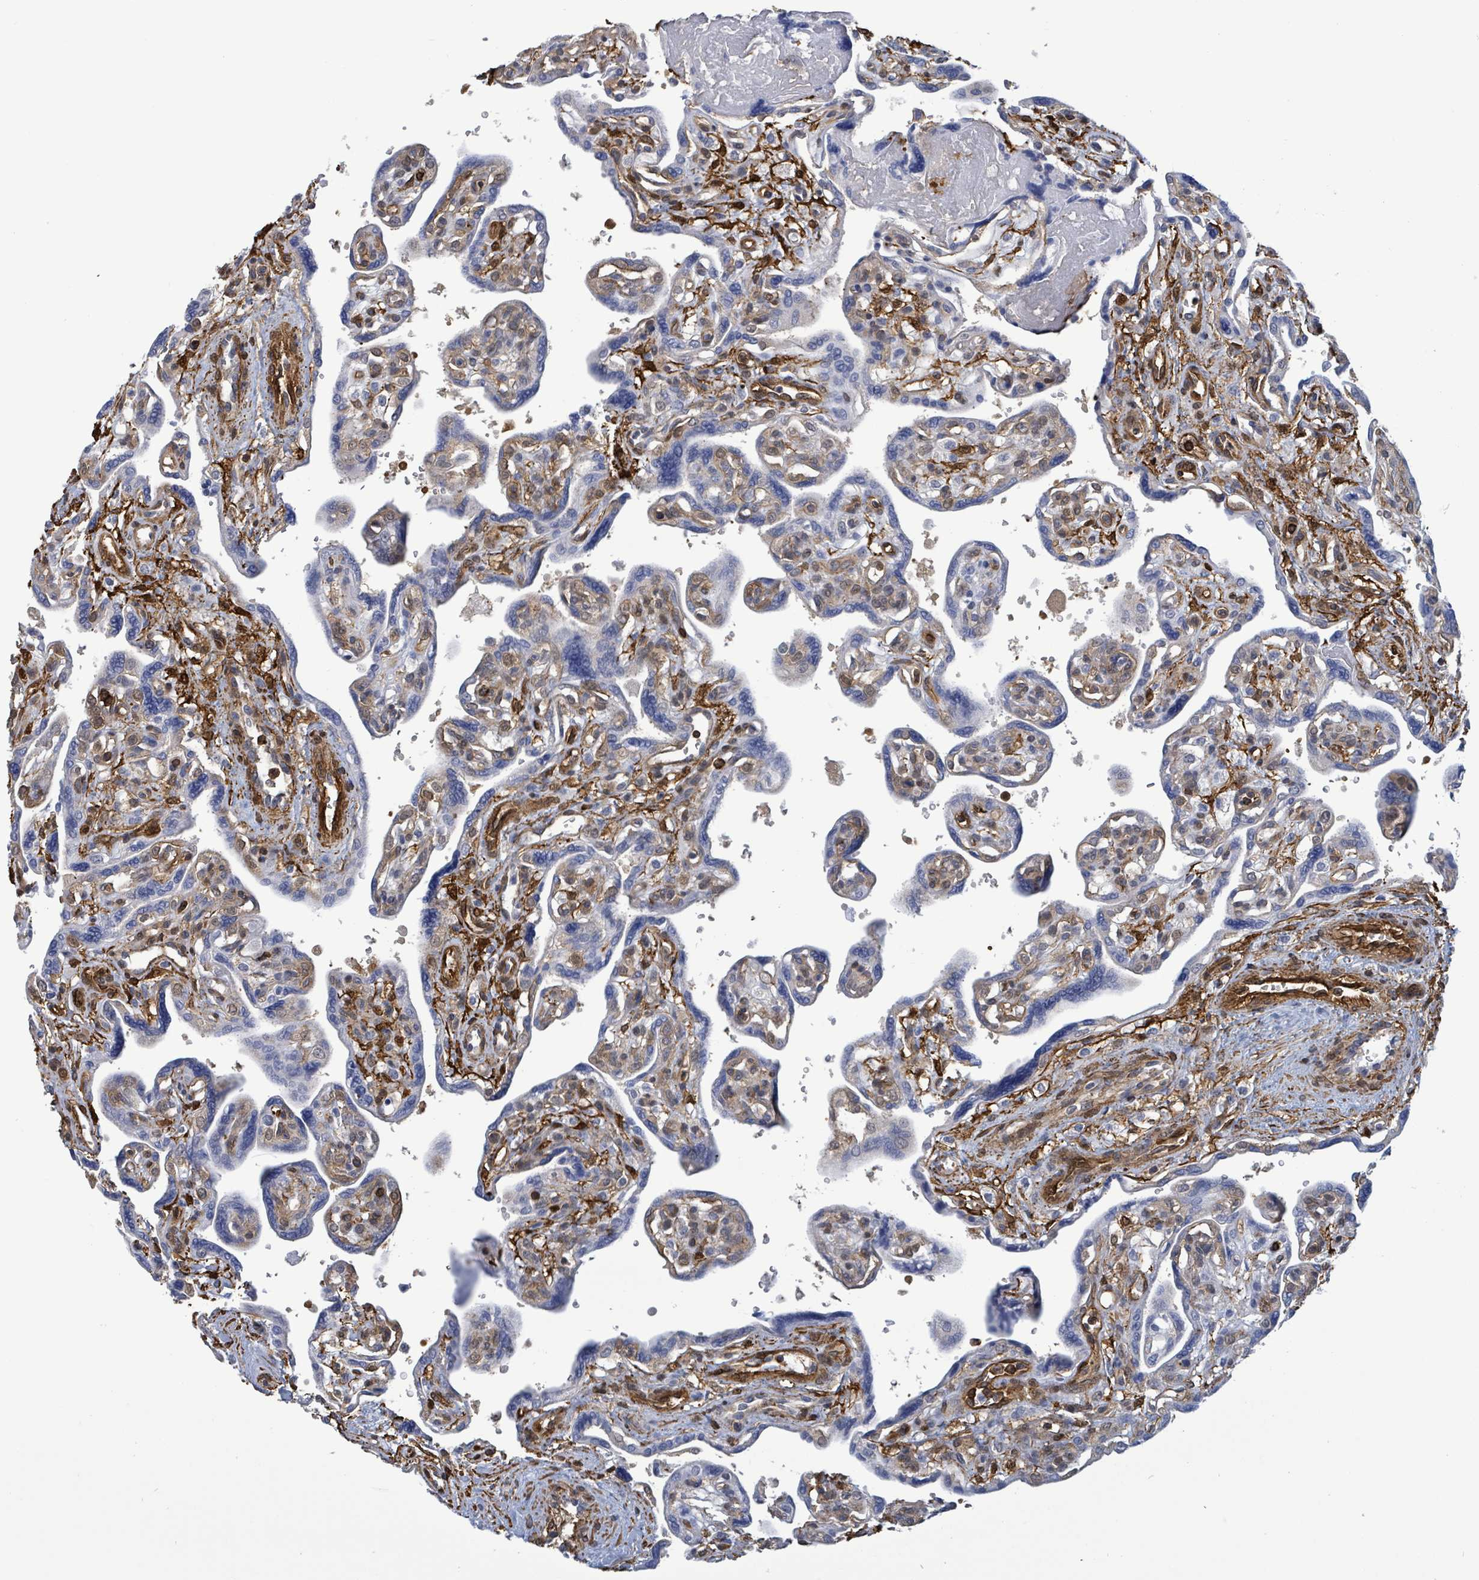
{"staining": {"intensity": "negative", "quantity": "none", "location": "none"}, "tissue": "placenta", "cell_type": "Trophoblastic cells", "image_type": "normal", "snomed": [{"axis": "morphology", "description": "Normal tissue, NOS"}, {"axis": "topography", "description": "Placenta"}], "caption": "DAB (3,3'-diaminobenzidine) immunohistochemical staining of normal human placenta shows no significant positivity in trophoblastic cells.", "gene": "PRKRIP1", "patient": {"sex": "female", "age": 39}}